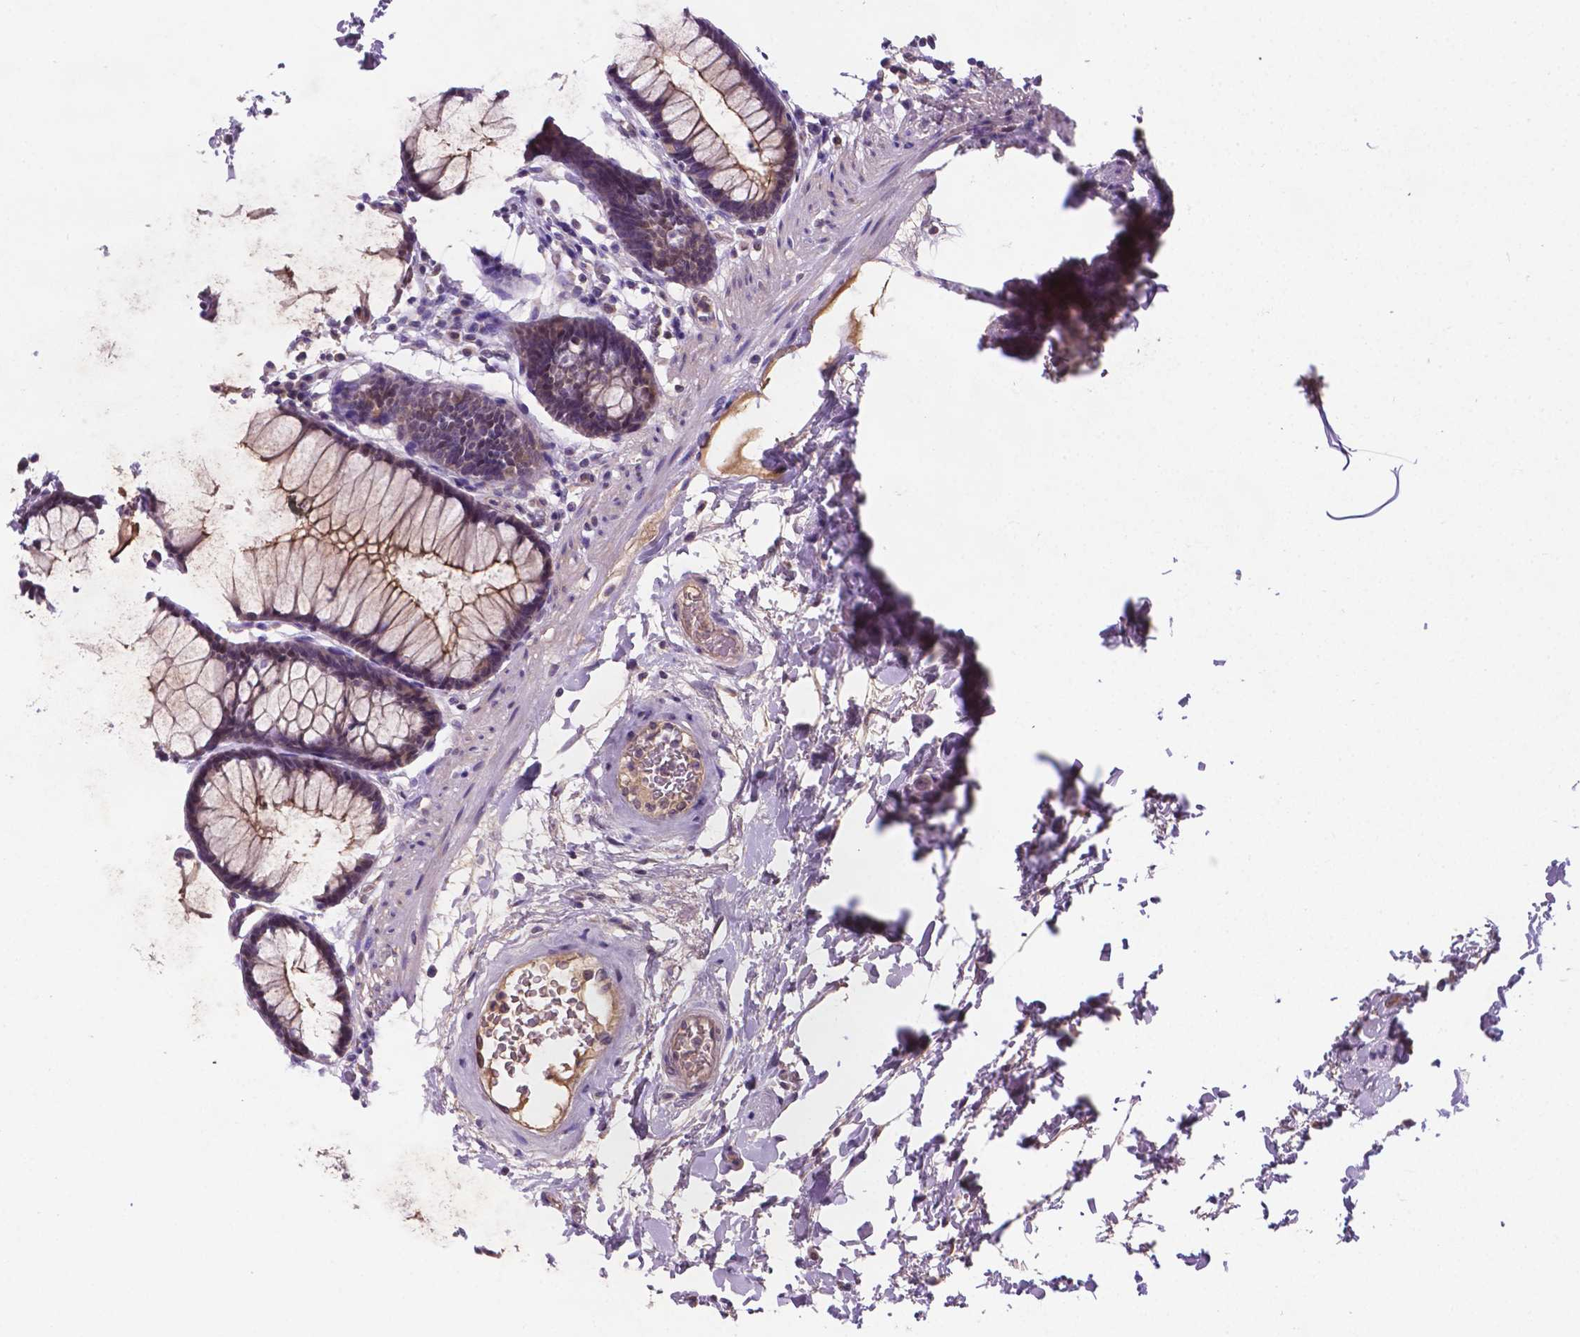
{"staining": {"intensity": "strong", "quantity": ">75%", "location": "cytoplasmic/membranous"}, "tissue": "rectum", "cell_type": "Glandular cells", "image_type": "normal", "snomed": [{"axis": "morphology", "description": "Normal tissue, NOS"}, {"axis": "topography", "description": "Rectum"}], "caption": "Immunohistochemistry (IHC) of benign human rectum shows high levels of strong cytoplasmic/membranous staining in approximately >75% of glandular cells.", "gene": "TM4SF20", "patient": {"sex": "male", "age": 72}}